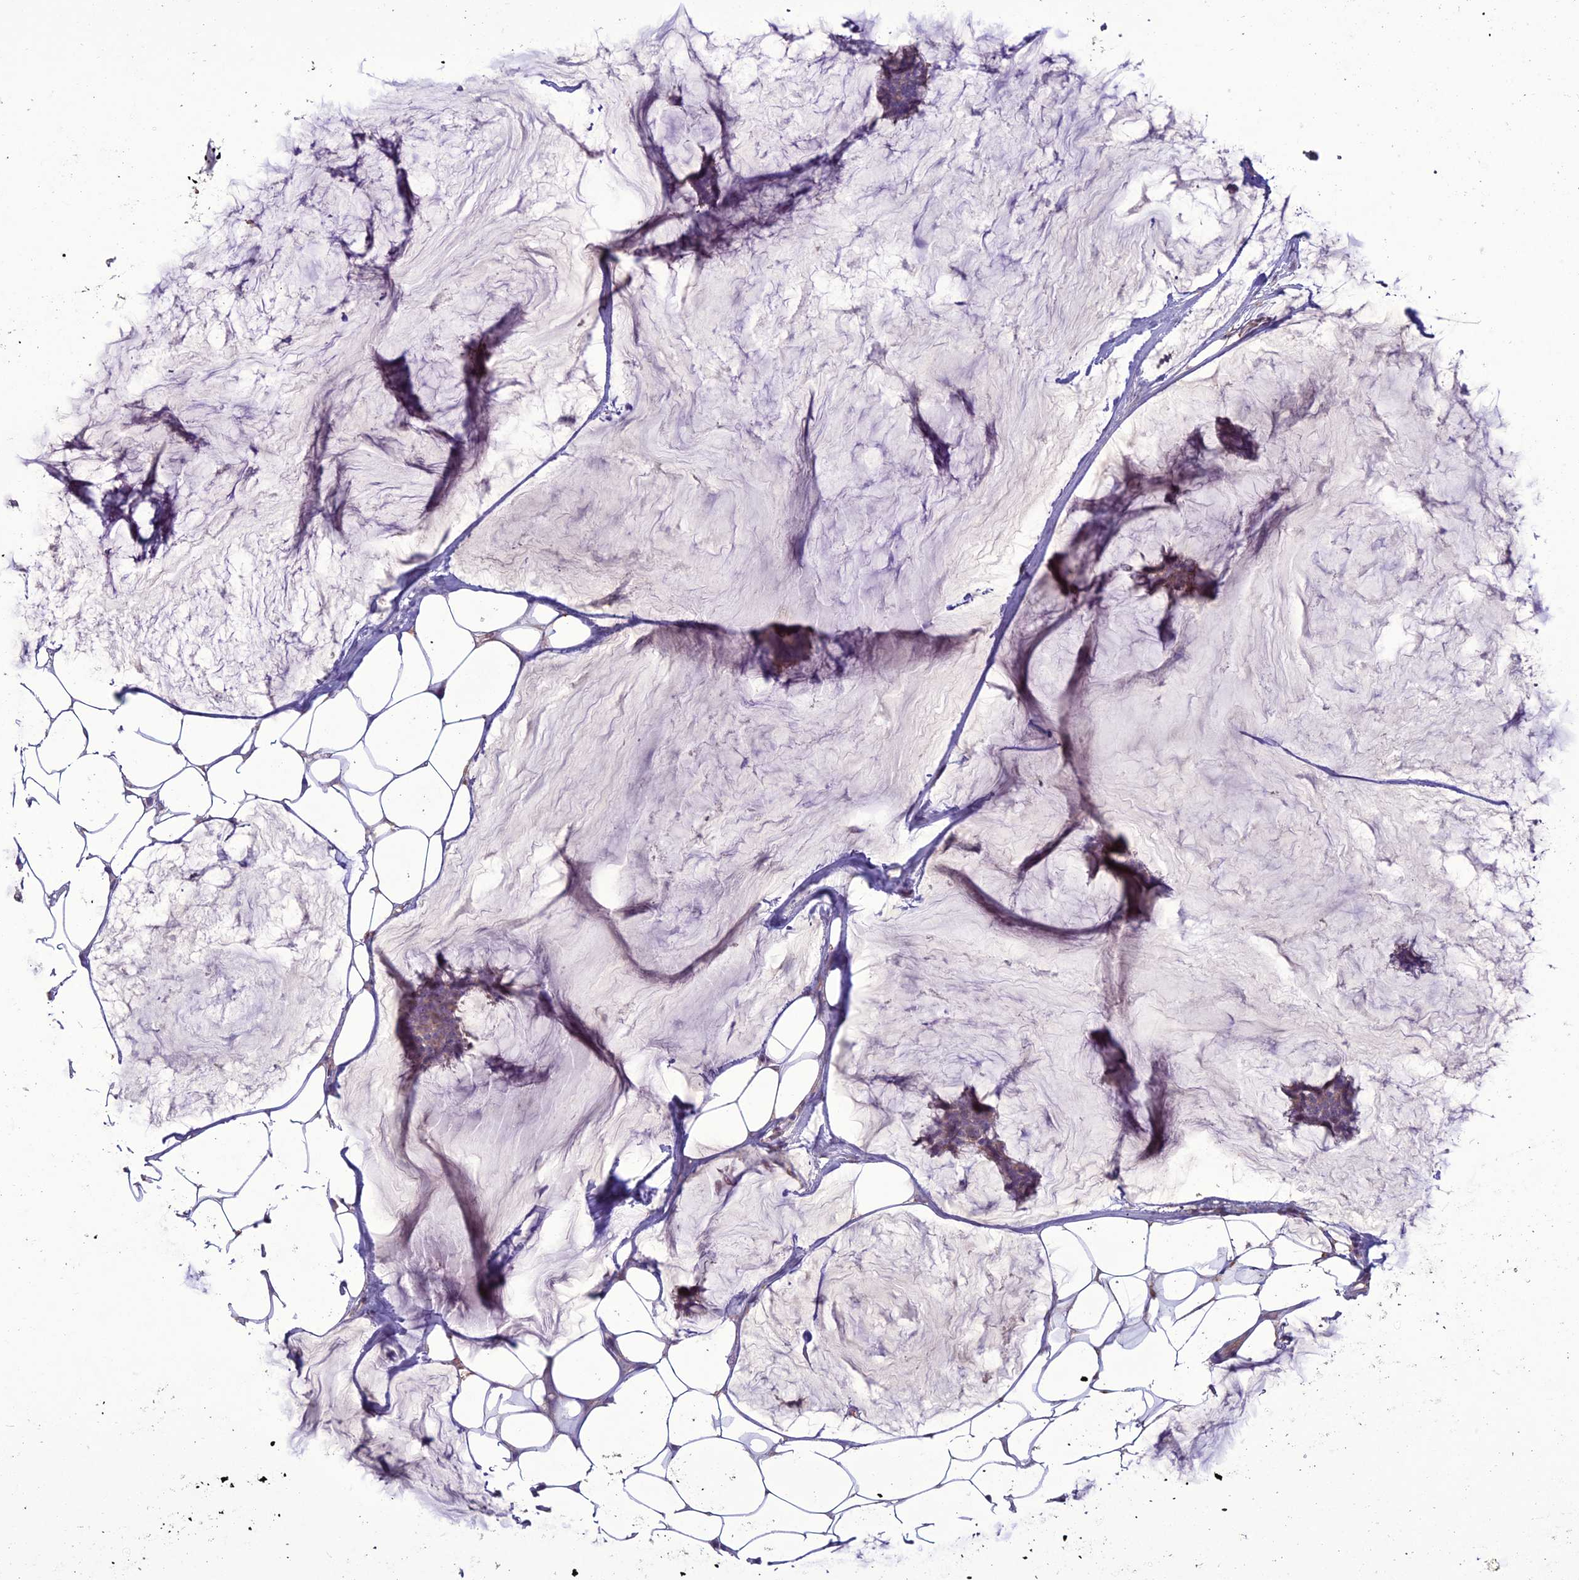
{"staining": {"intensity": "weak", "quantity": "25%-75%", "location": "cytoplasmic/membranous"}, "tissue": "breast cancer", "cell_type": "Tumor cells", "image_type": "cancer", "snomed": [{"axis": "morphology", "description": "Duct carcinoma"}, {"axis": "topography", "description": "Breast"}], "caption": "Human breast invasive ductal carcinoma stained with a brown dye demonstrates weak cytoplasmic/membranous positive expression in about 25%-75% of tumor cells.", "gene": "C2orf76", "patient": {"sex": "female", "age": 93}}